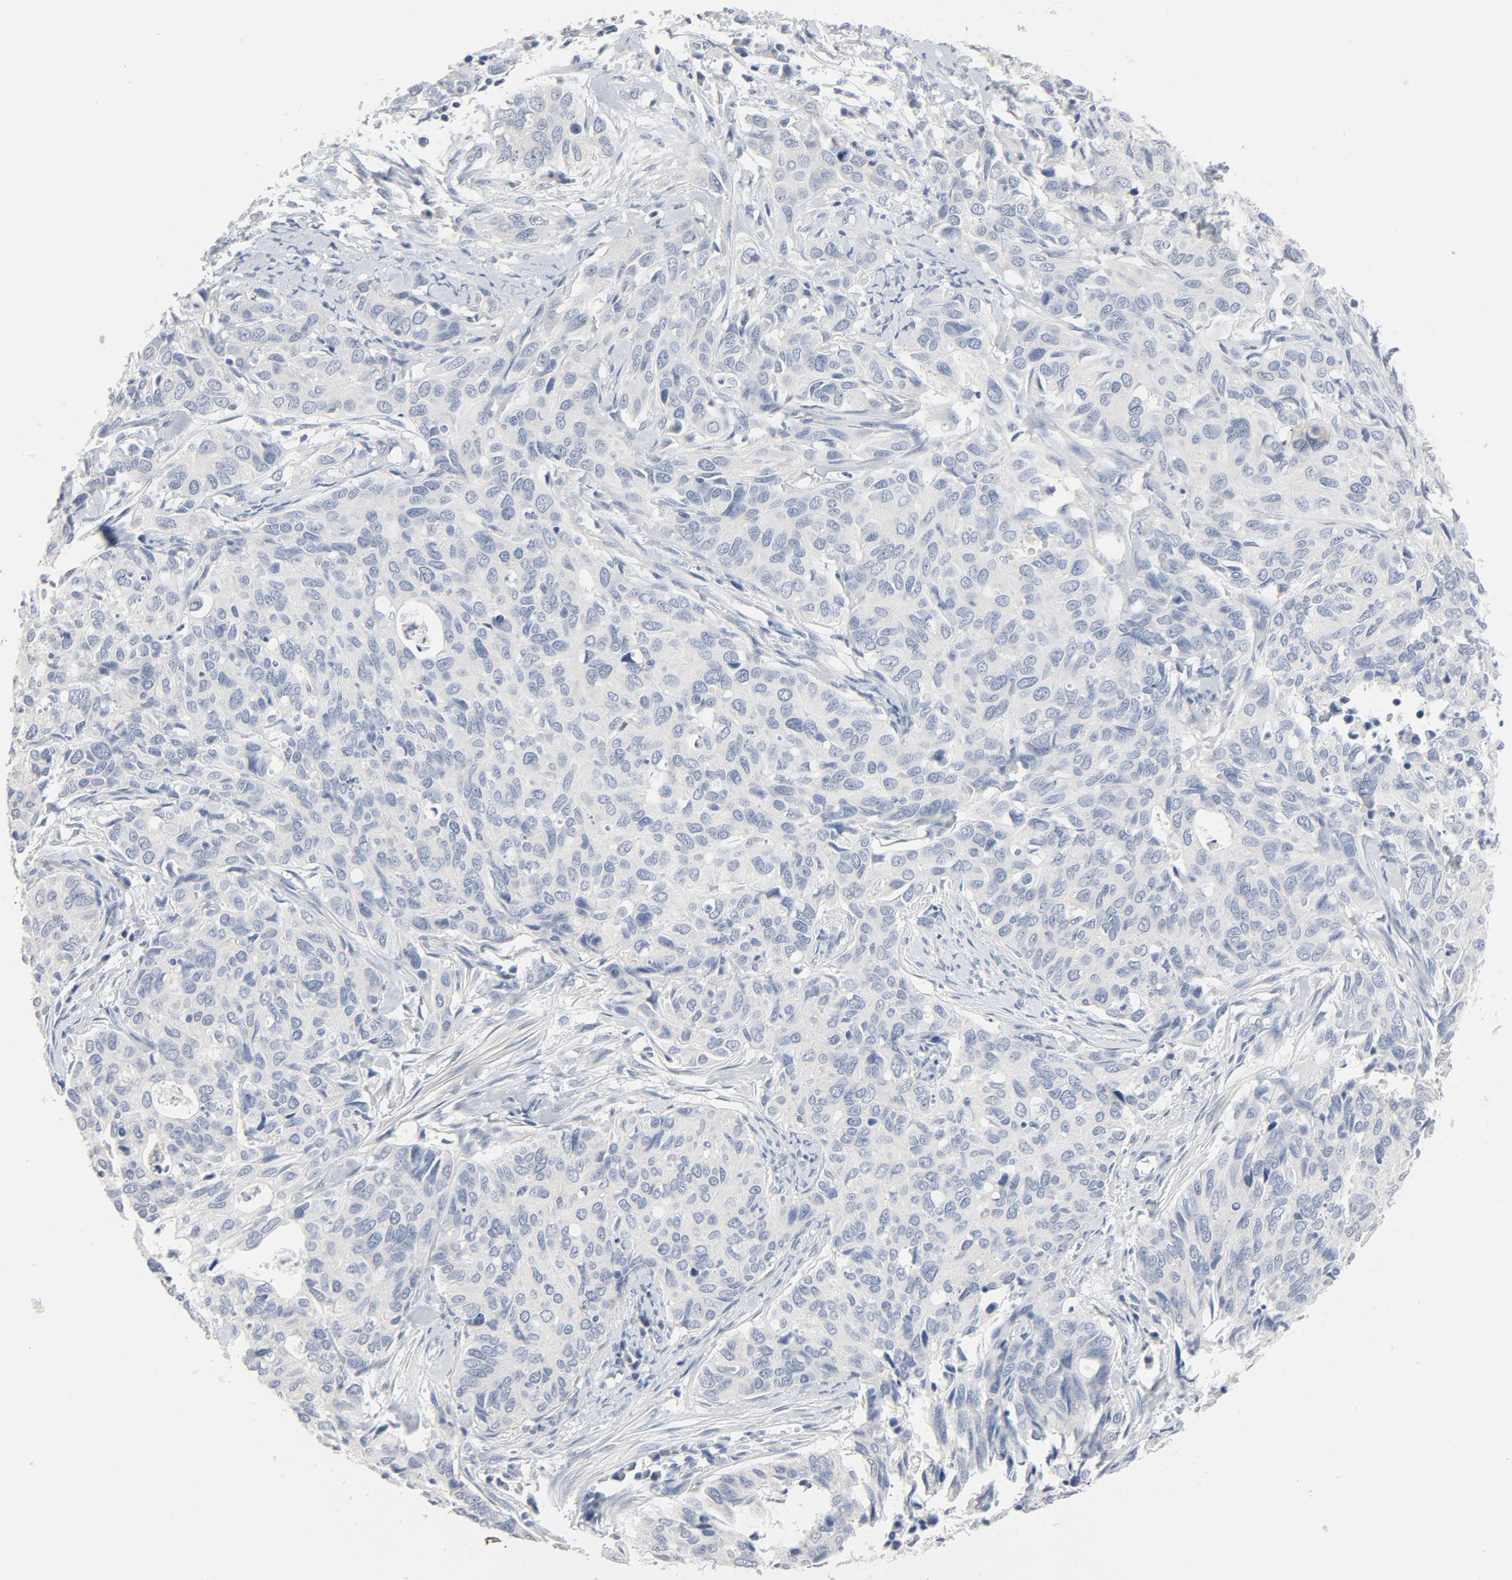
{"staining": {"intensity": "negative", "quantity": "none", "location": "none"}, "tissue": "cervical cancer", "cell_type": "Tumor cells", "image_type": "cancer", "snomed": [{"axis": "morphology", "description": "Squamous cell carcinoma, NOS"}, {"axis": "topography", "description": "Cervix"}], "caption": "Cervical cancer was stained to show a protein in brown. There is no significant positivity in tumor cells. (DAB IHC, high magnification).", "gene": "ZCCHC13", "patient": {"sex": "female", "age": 45}}